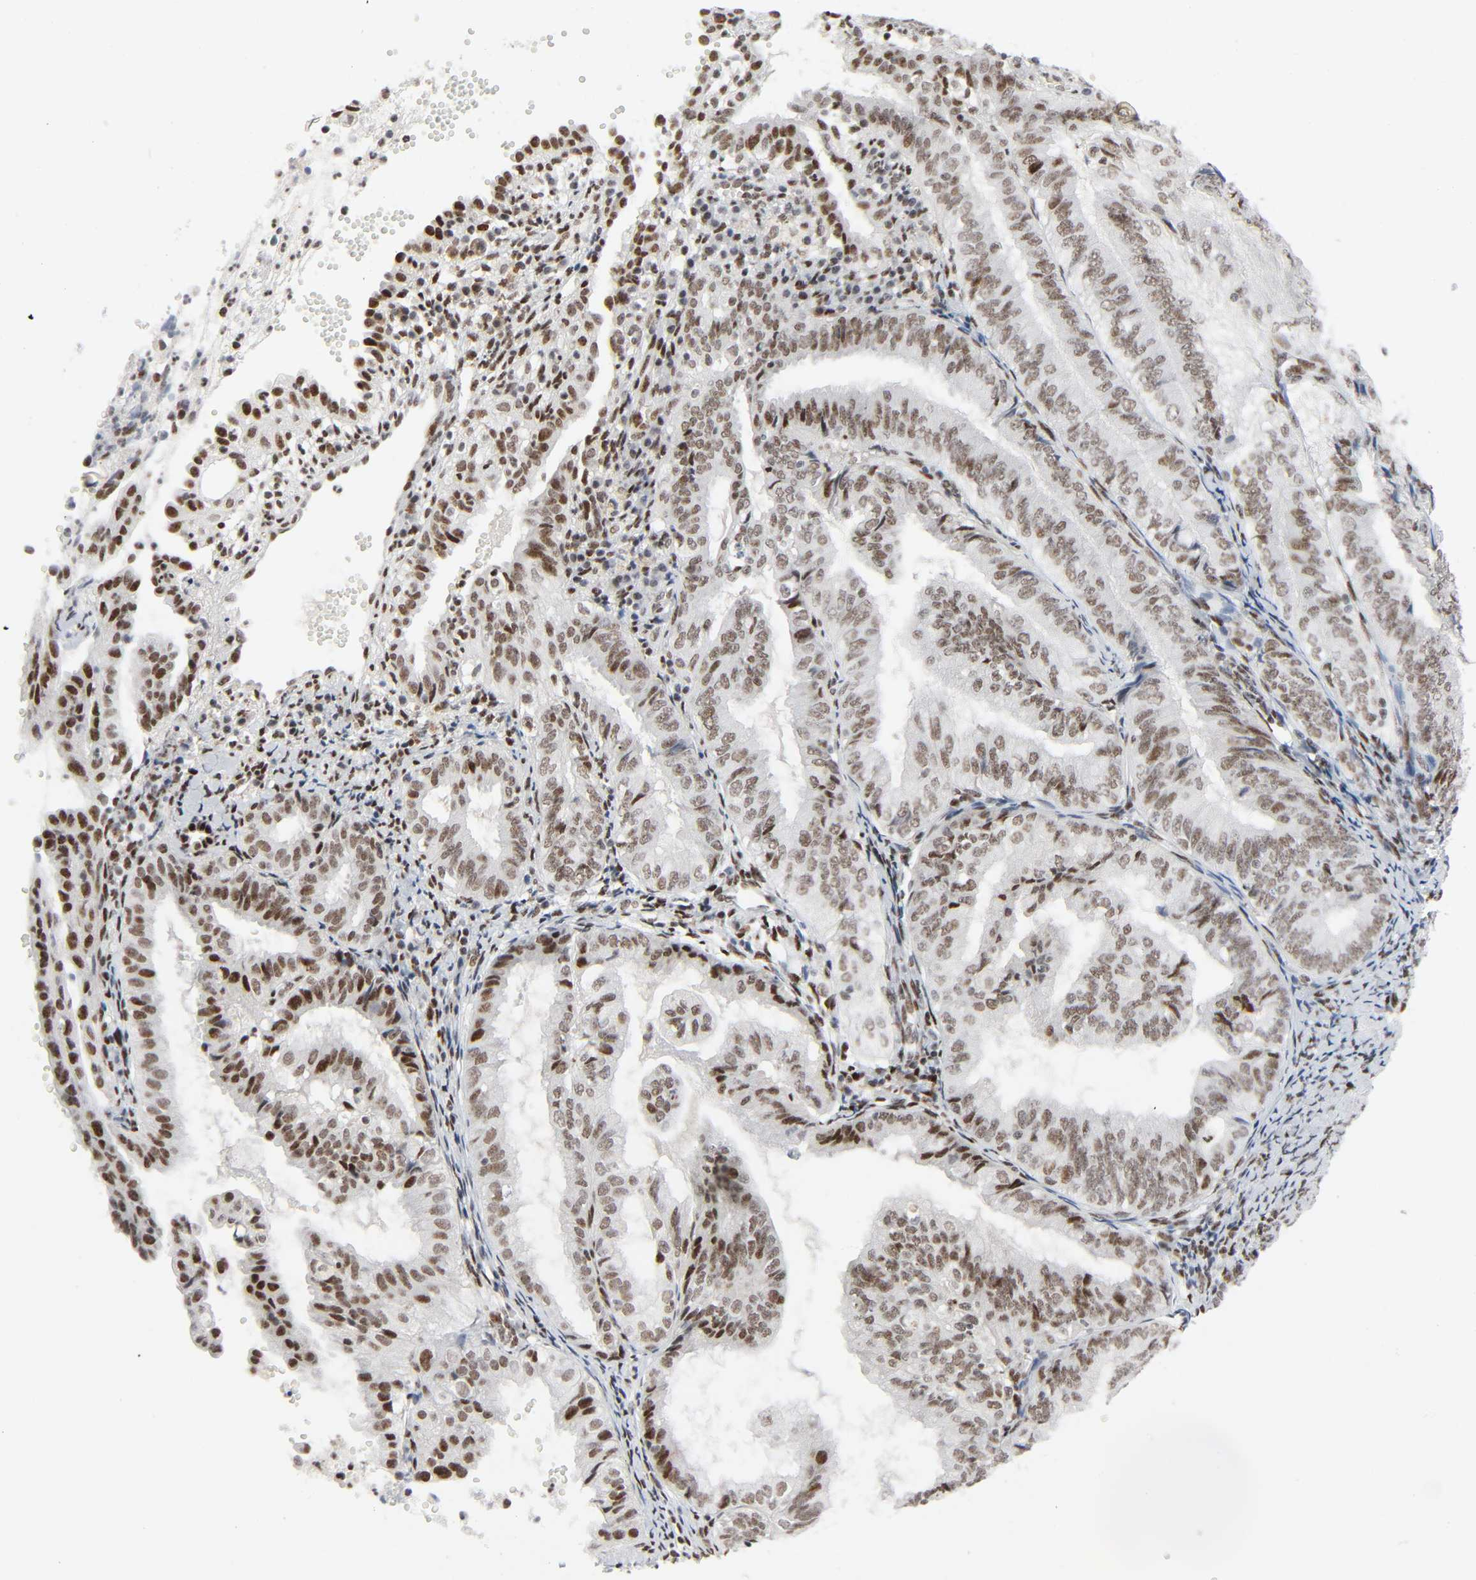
{"staining": {"intensity": "moderate", "quantity": ">75%", "location": "nuclear"}, "tissue": "endometrial cancer", "cell_type": "Tumor cells", "image_type": "cancer", "snomed": [{"axis": "morphology", "description": "Adenocarcinoma, NOS"}, {"axis": "topography", "description": "Uterus"}], "caption": "A high-resolution photomicrograph shows immunohistochemistry staining of endometrial adenocarcinoma, which reveals moderate nuclear expression in approximately >75% of tumor cells.", "gene": "CREBBP", "patient": {"sex": "female", "age": 83}}